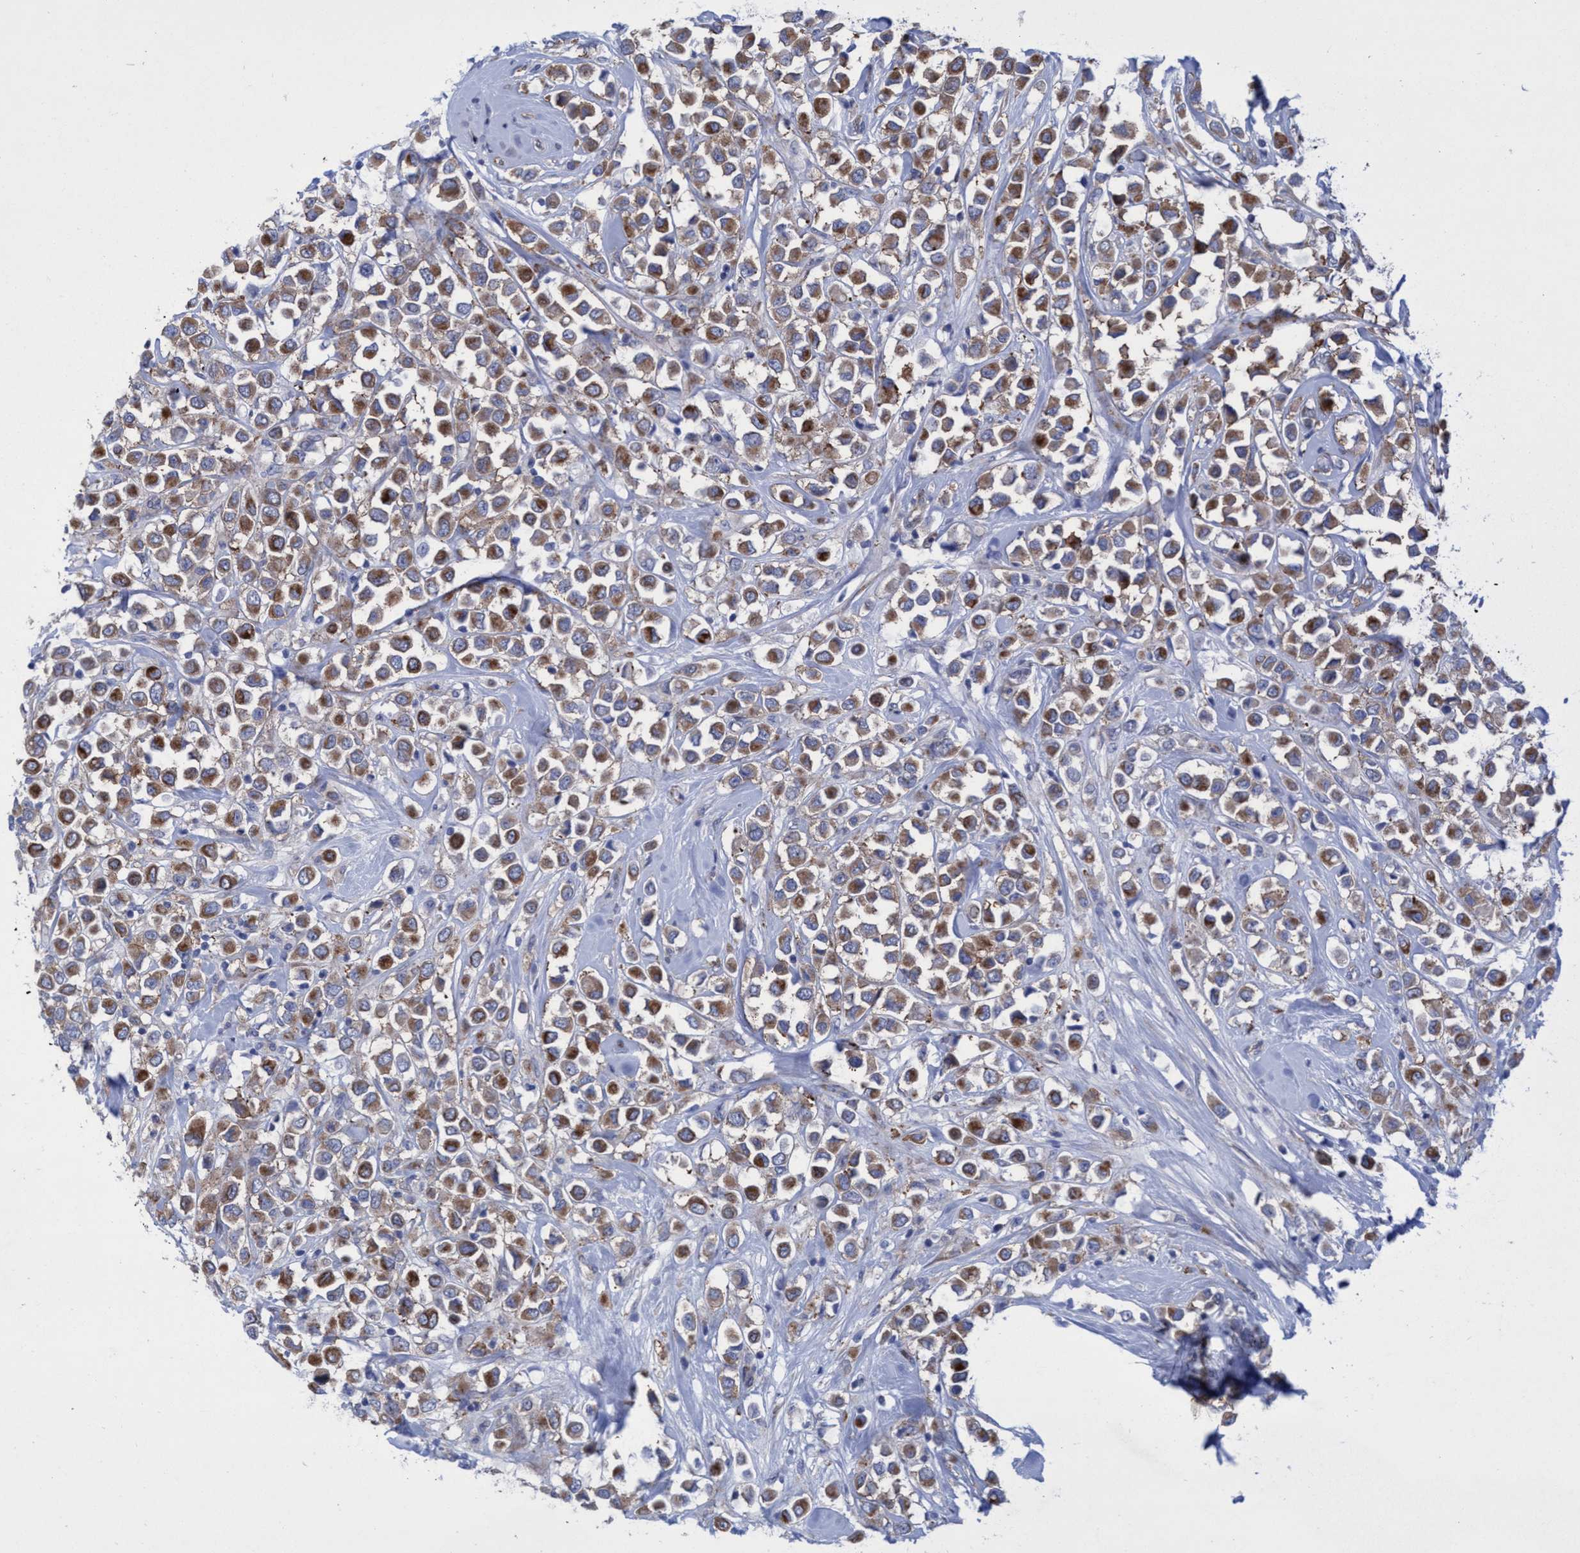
{"staining": {"intensity": "moderate", "quantity": ">75%", "location": "cytoplasmic/membranous"}, "tissue": "breast cancer", "cell_type": "Tumor cells", "image_type": "cancer", "snomed": [{"axis": "morphology", "description": "Duct carcinoma"}, {"axis": "topography", "description": "Breast"}], "caption": "Protein staining displays moderate cytoplasmic/membranous staining in about >75% of tumor cells in breast cancer.", "gene": "R3HCC1", "patient": {"sex": "female", "age": 61}}